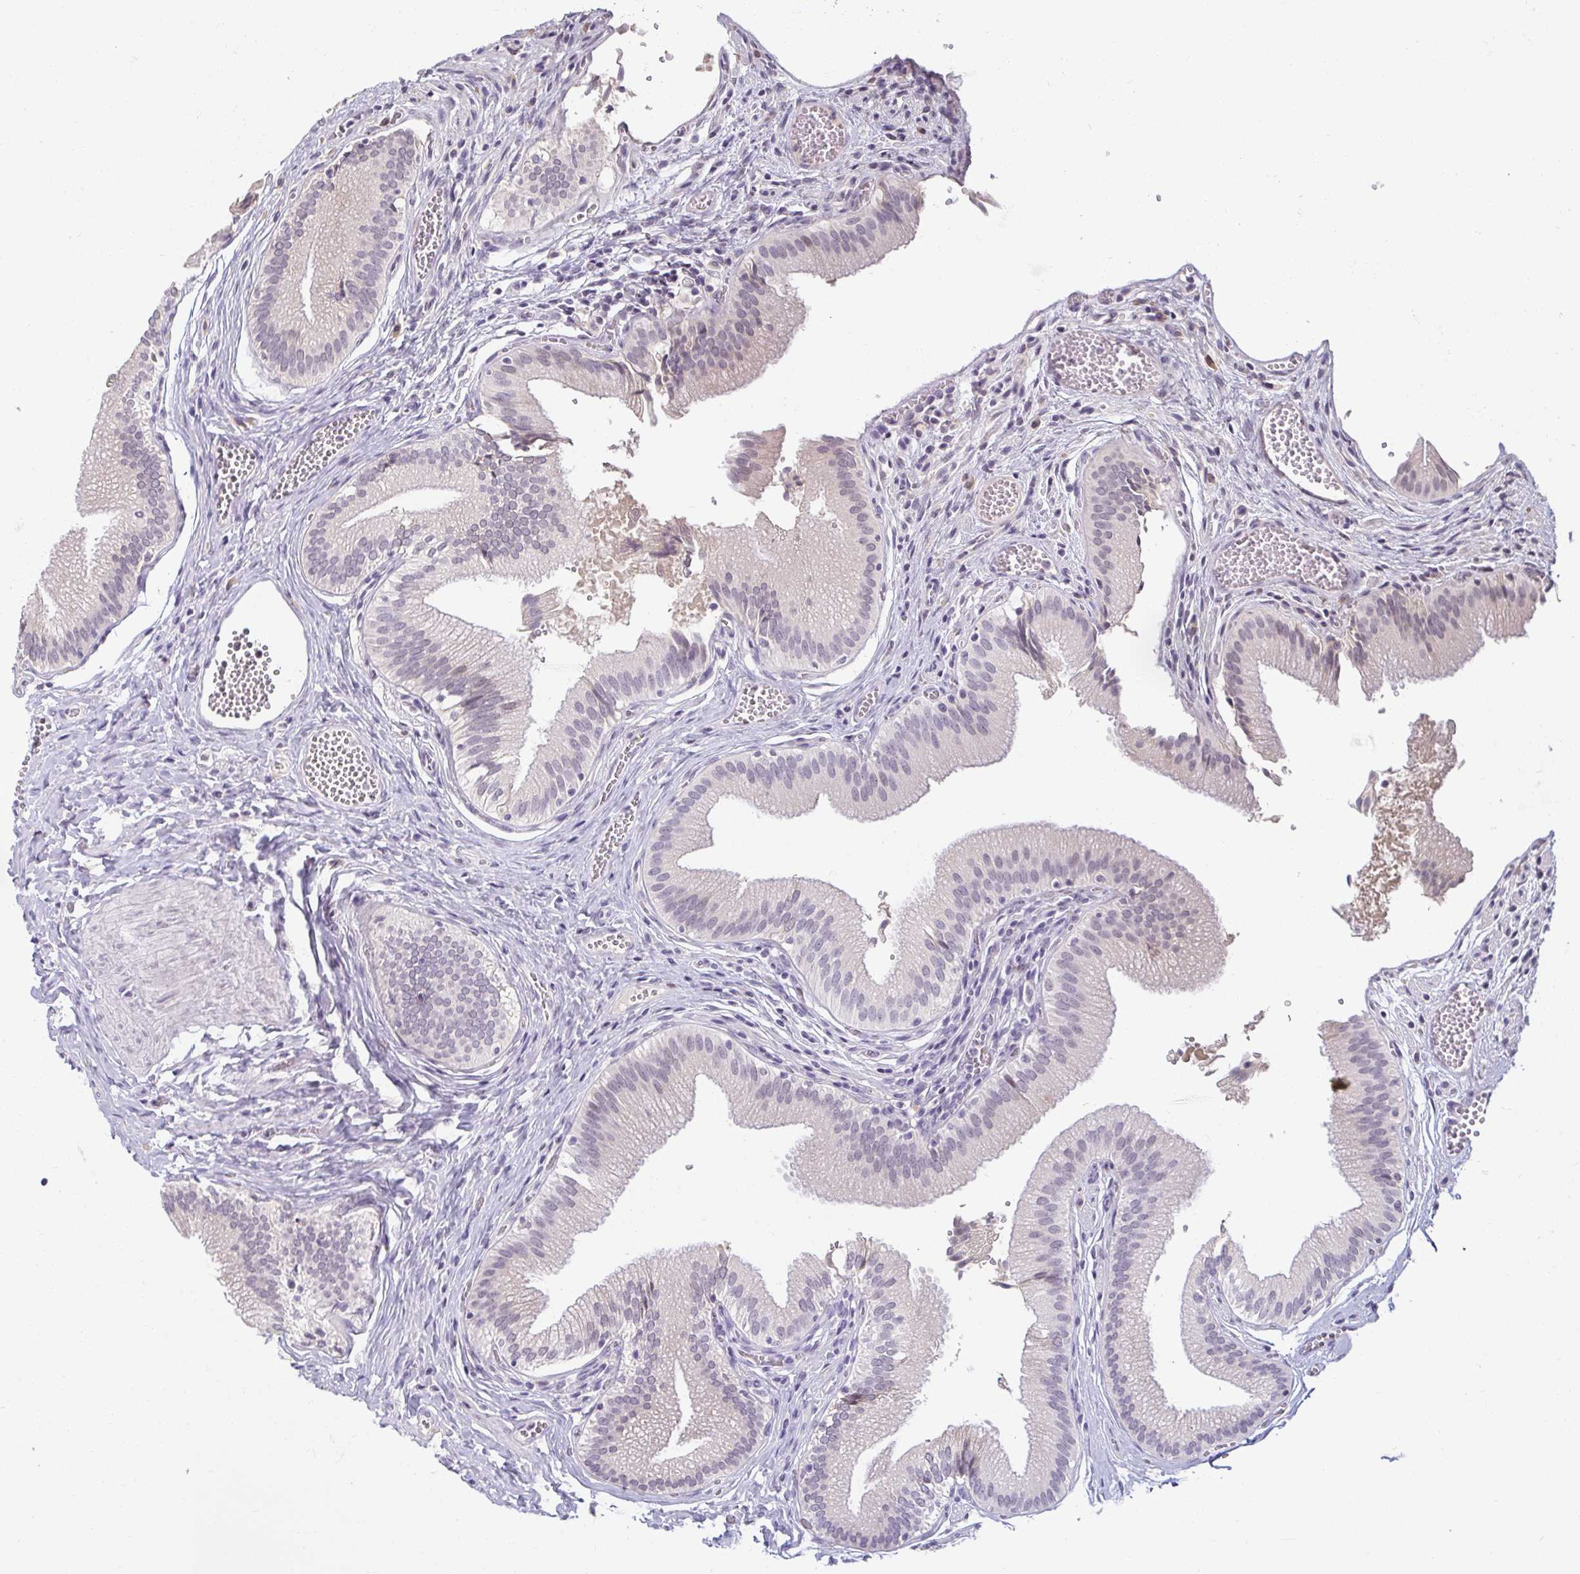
{"staining": {"intensity": "weak", "quantity": "<25%", "location": "nuclear"}, "tissue": "gallbladder", "cell_type": "Glandular cells", "image_type": "normal", "snomed": [{"axis": "morphology", "description": "Normal tissue, NOS"}, {"axis": "topography", "description": "Gallbladder"}, {"axis": "topography", "description": "Peripheral nerve tissue"}], "caption": "Gallbladder stained for a protein using IHC displays no expression glandular cells.", "gene": "DDN", "patient": {"sex": "male", "age": 17}}